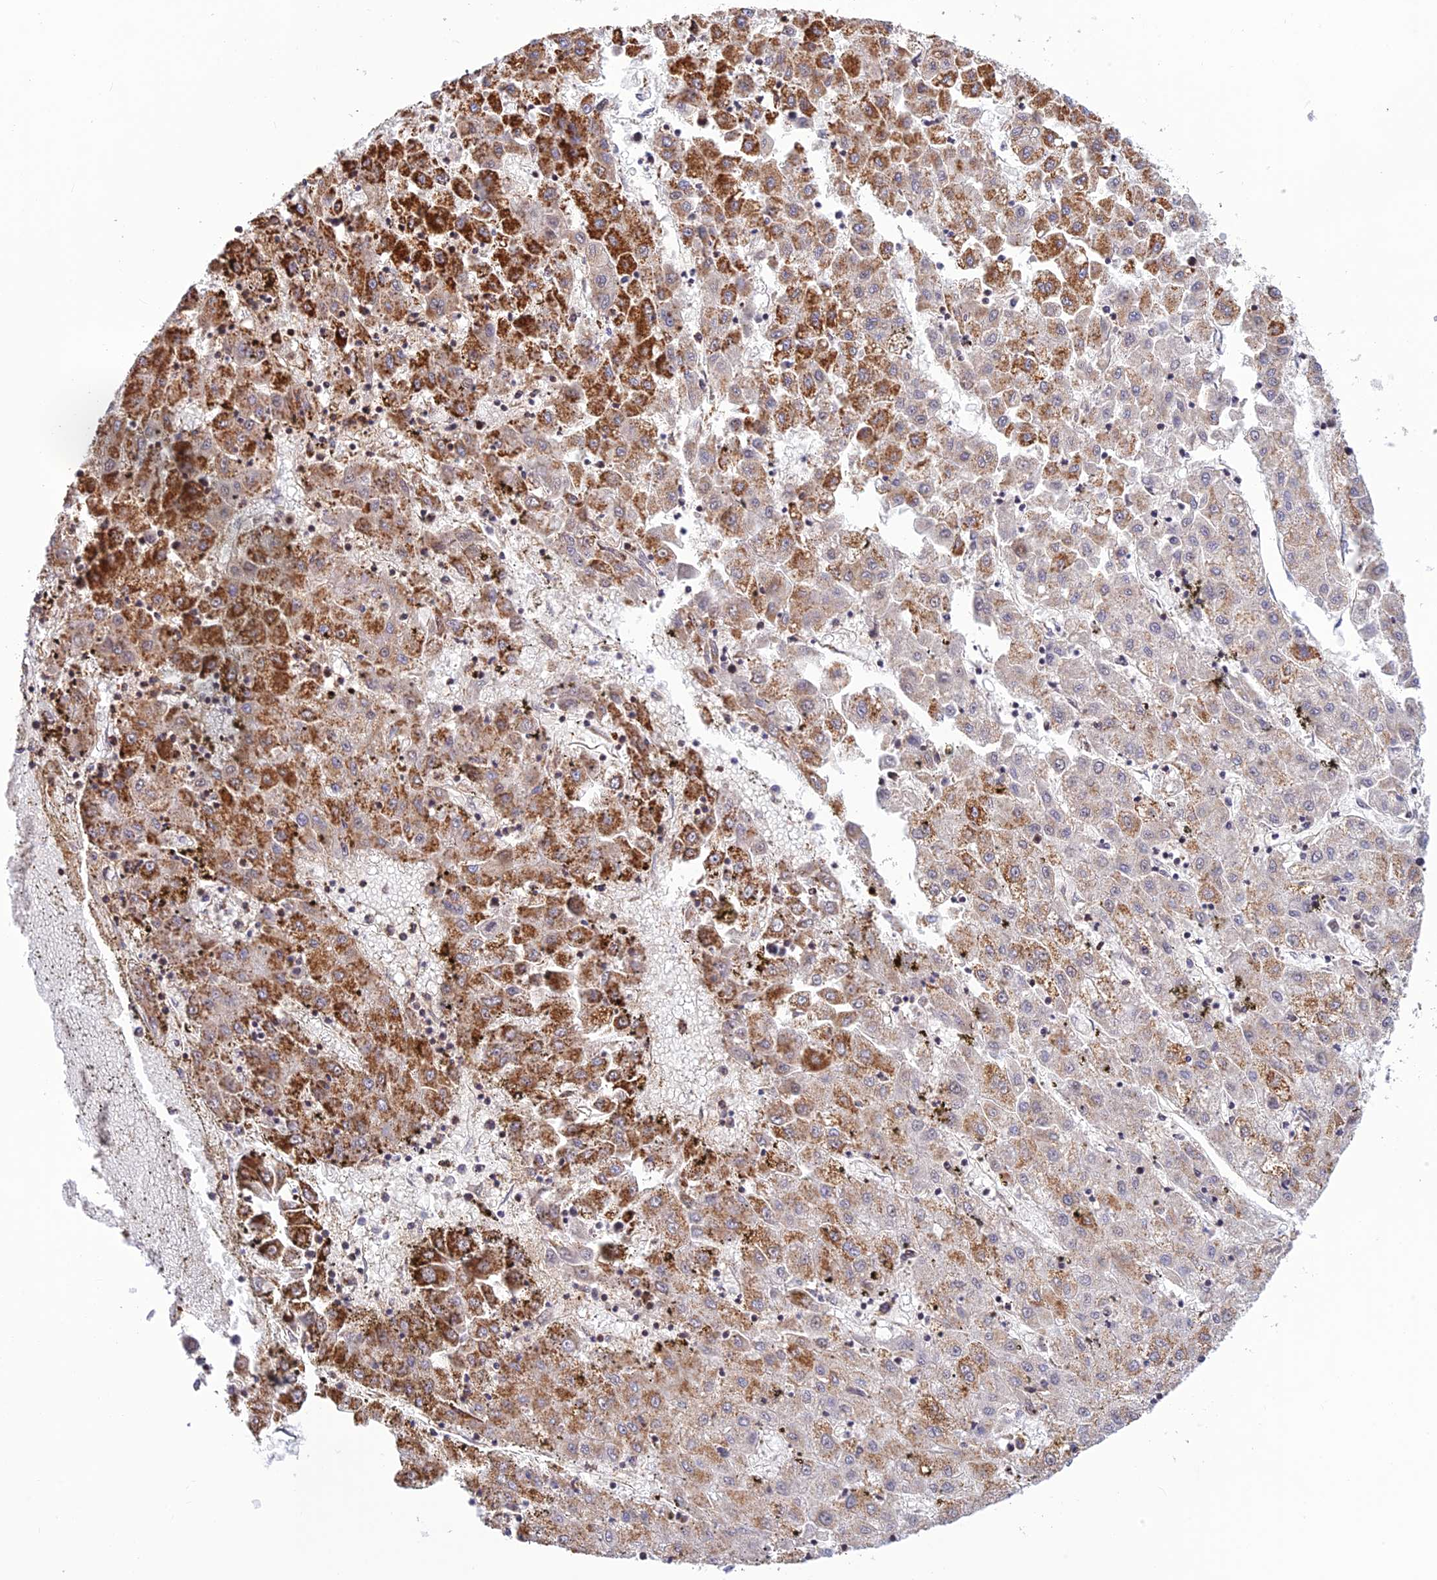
{"staining": {"intensity": "moderate", "quantity": ">75%", "location": "cytoplasmic/membranous"}, "tissue": "liver cancer", "cell_type": "Tumor cells", "image_type": "cancer", "snomed": [{"axis": "morphology", "description": "Carcinoma, Hepatocellular, NOS"}, {"axis": "topography", "description": "Liver"}], "caption": "Hepatocellular carcinoma (liver) was stained to show a protein in brown. There is medium levels of moderate cytoplasmic/membranous expression in about >75% of tumor cells.", "gene": "POLR1G", "patient": {"sex": "male", "age": 72}}